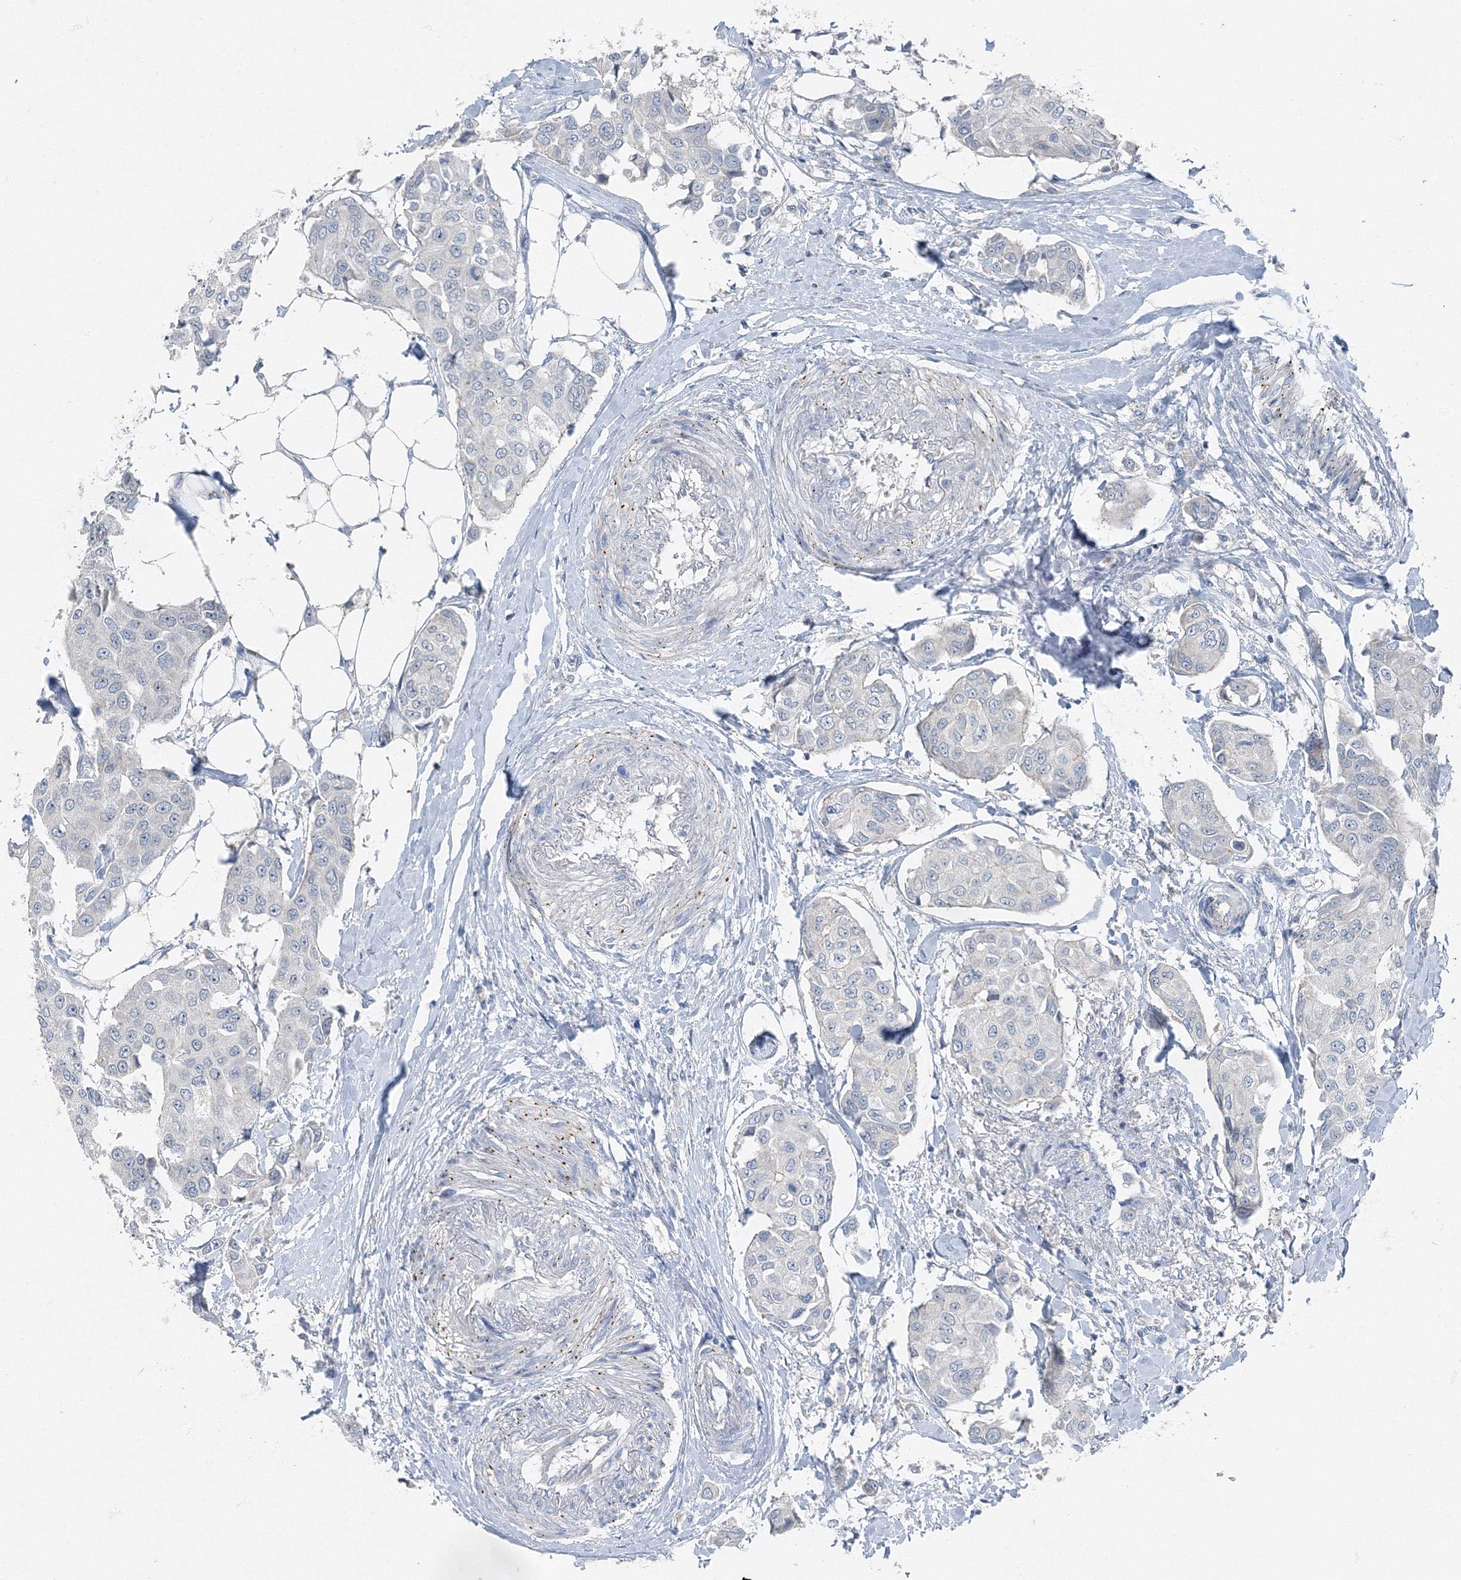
{"staining": {"intensity": "negative", "quantity": "none", "location": "none"}, "tissue": "breast cancer", "cell_type": "Tumor cells", "image_type": "cancer", "snomed": [{"axis": "morphology", "description": "Duct carcinoma"}, {"axis": "topography", "description": "Breast"}], "caption": "There is no significant expression in tumor cells of breast cancer.", "gene": "AASDH", "patient": {"sex": "female", "age": 80}}